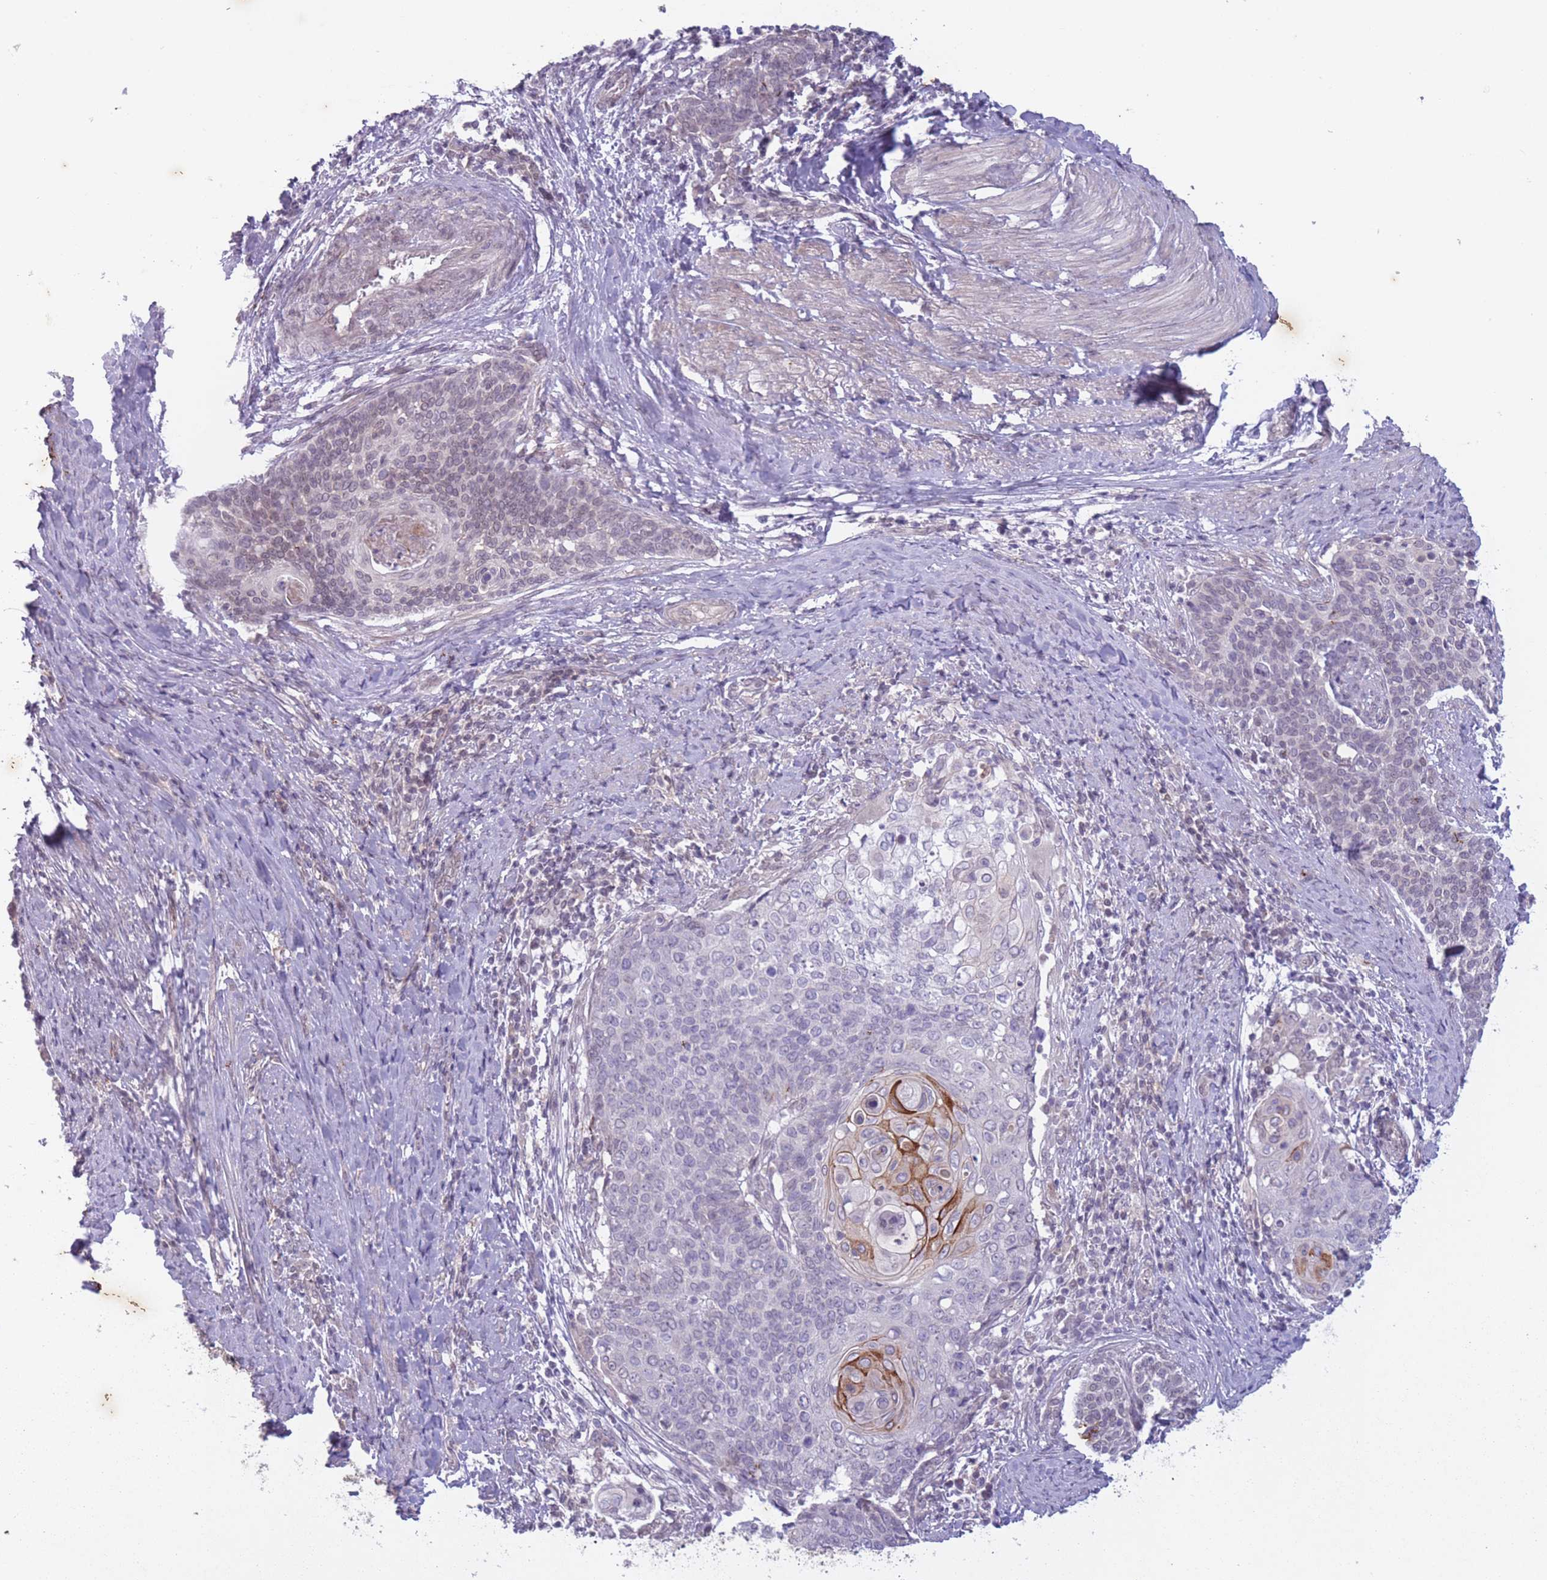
{"staining": {"intensity": "strong", "quantity": "<25%", "location": "cytoplasmic/membranous"}, "tissue": "cervical cancer", "cell_type": "Tumor cells", "image_type": "cancer", "snomed": [{"axis": "morphology", "description": "Squamous cell carcinoma, NOS"}, {"axis": "topography", "description": "Cervix"}], "caption": "Strong cytoplasmic/membranous protein staining is appreciated in approximately <25% of tumor cells in cervical squamous cell carcinoma. The protein is stained brown, and the nuclei are stained in blue (DAB IHC with brightfield microscopy, high magnification).", "gene": "ARPIN", "patient": {"sex": "female", "age": 39}}